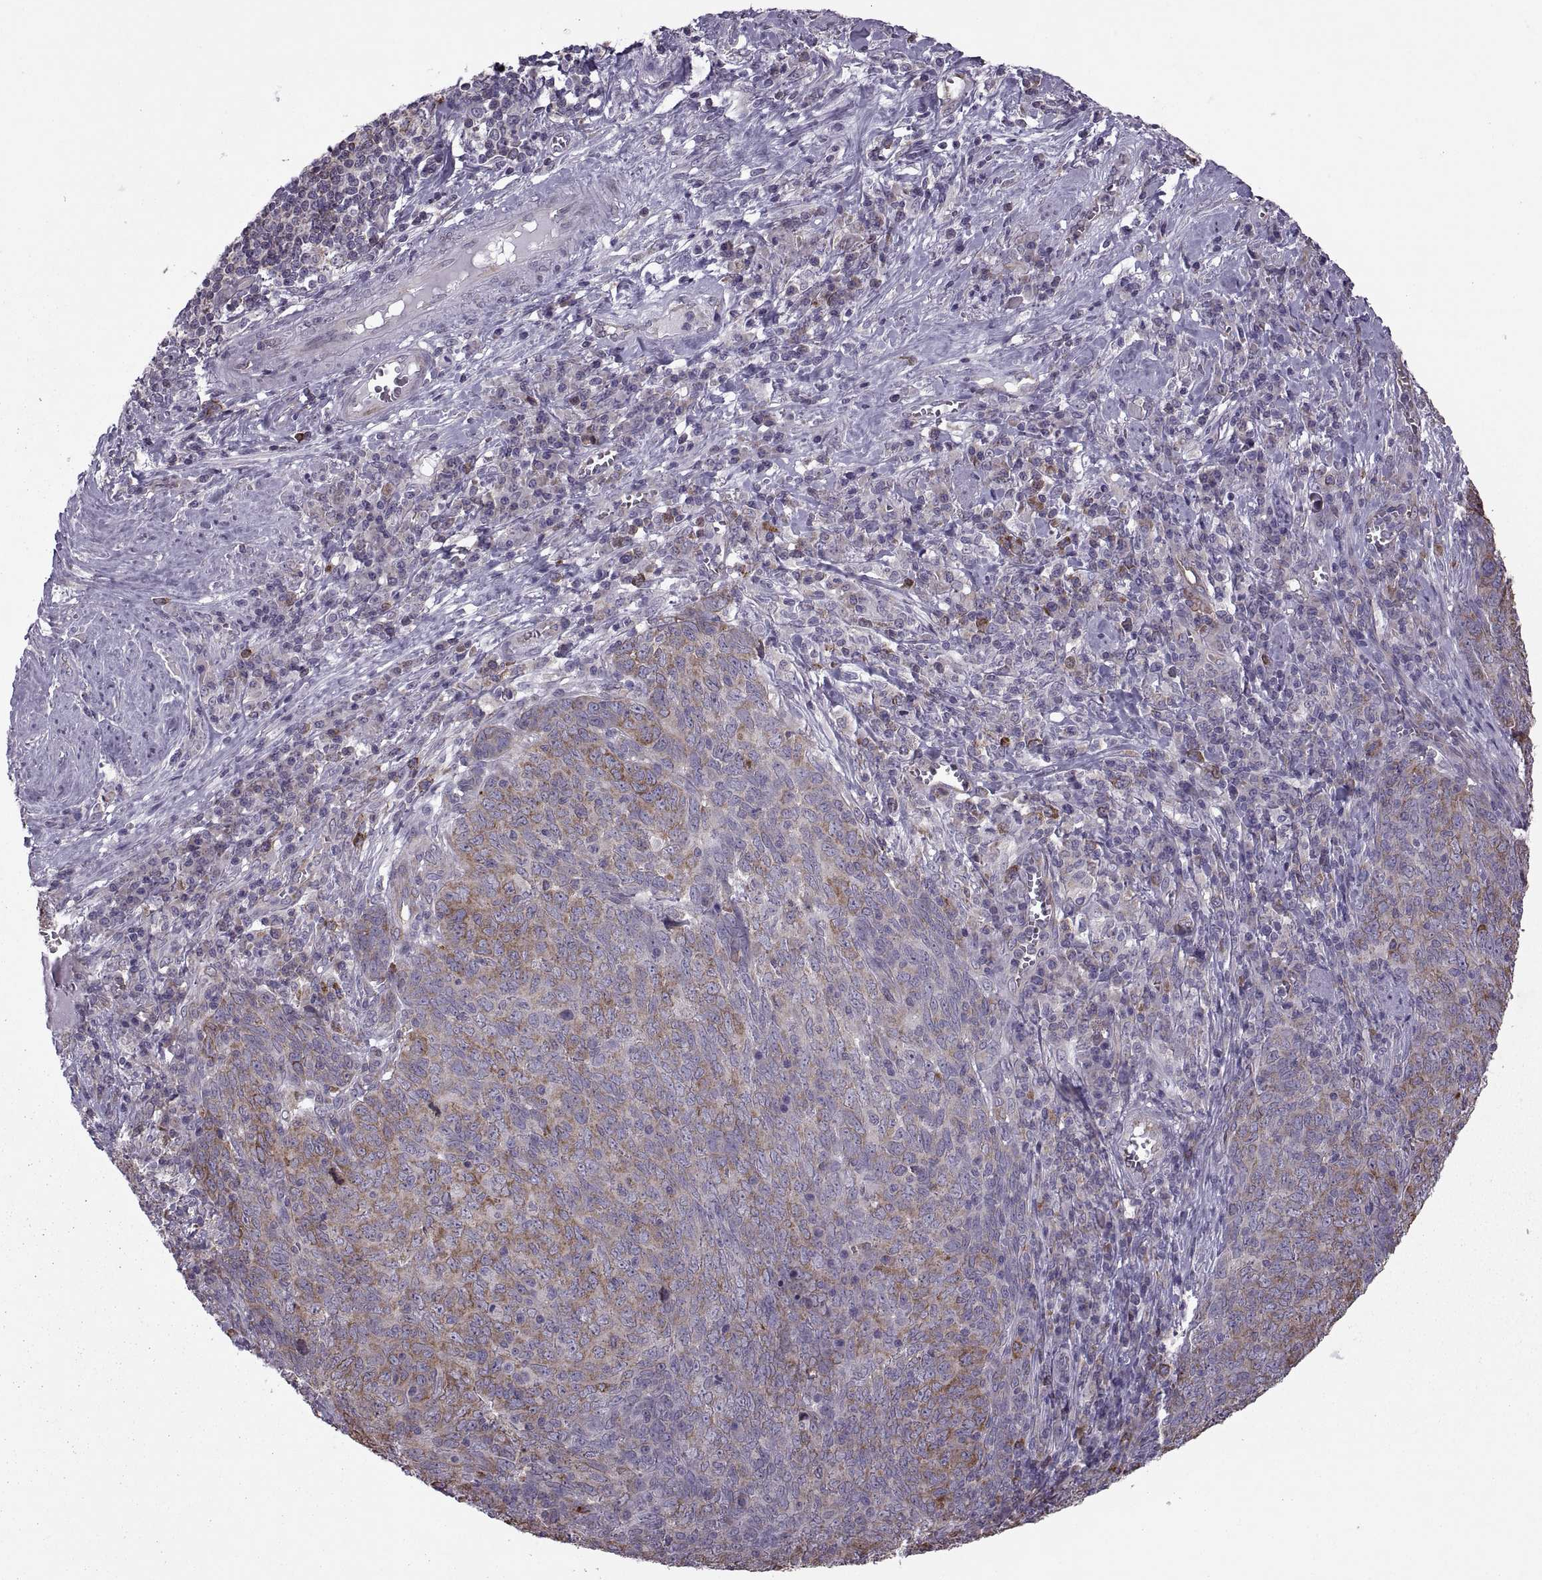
{"staining": {"intensity": "moderate", "quantity": "25%-75%", "location": "cytoplasmic/membranous"}, "tissue": "skin cancer", "cell_type": "Tumor cells", "image_type": "cancer", "snomed": [{"axis": "morphology", "description": "Squamous cell carcinoma, NOS"}, {"axis": "topography", "description": "Skin"}, {"axis": "topography", "description": "Anal"}], "caption": "Immunohistochemical staining of skin squamous cell carcinoma displays medium levels of moderate cytoplasmic/membranous positivity in about 25%-75% of tumor cells.", "gene": "PABPC1", "patient": {"sex": "female", "age": 51}}